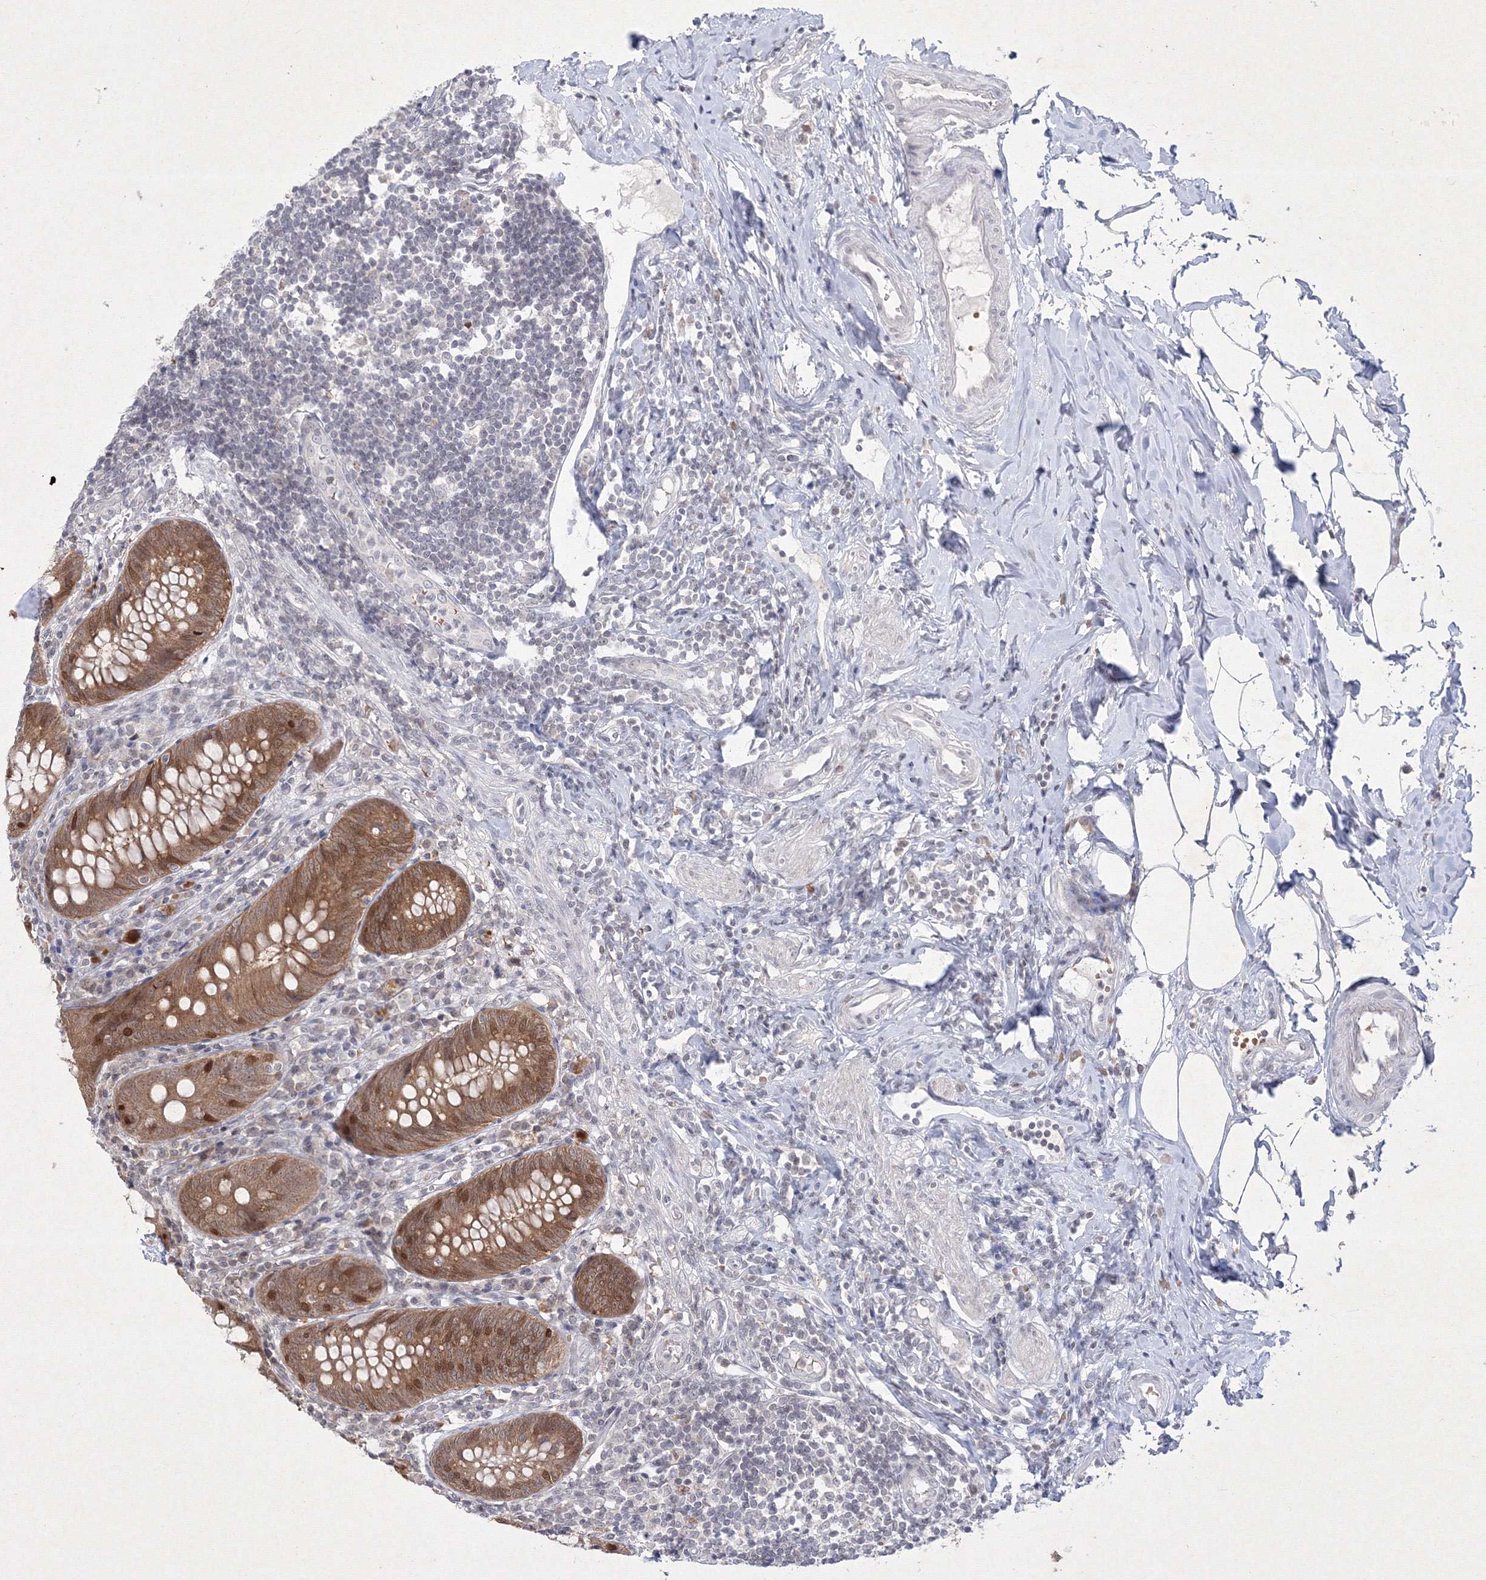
{"staining": {"intensity": "moderate", "quantity": ">75%", "location": "cytoplasmic/membranous,nuclear"}, "tissue": "appendix", "cell_type": "Glandular cells", "image_type": "normal", "snomed": [{"axis": "morphology", "description": "Normal tissue, NOS"}, {"axis": "topography", "description": "Appendix"}], "caption": "Appendix was stained to show a protein in brown. There is medium levels of moderate cytoplasmic/membranous,nuclear staining in about >75% of glandular cells. The protein is shown in brown color, while the nuclei are stained blue.", "gene": "NXPE3", "patient": {"sex": "female", "age": 54}}